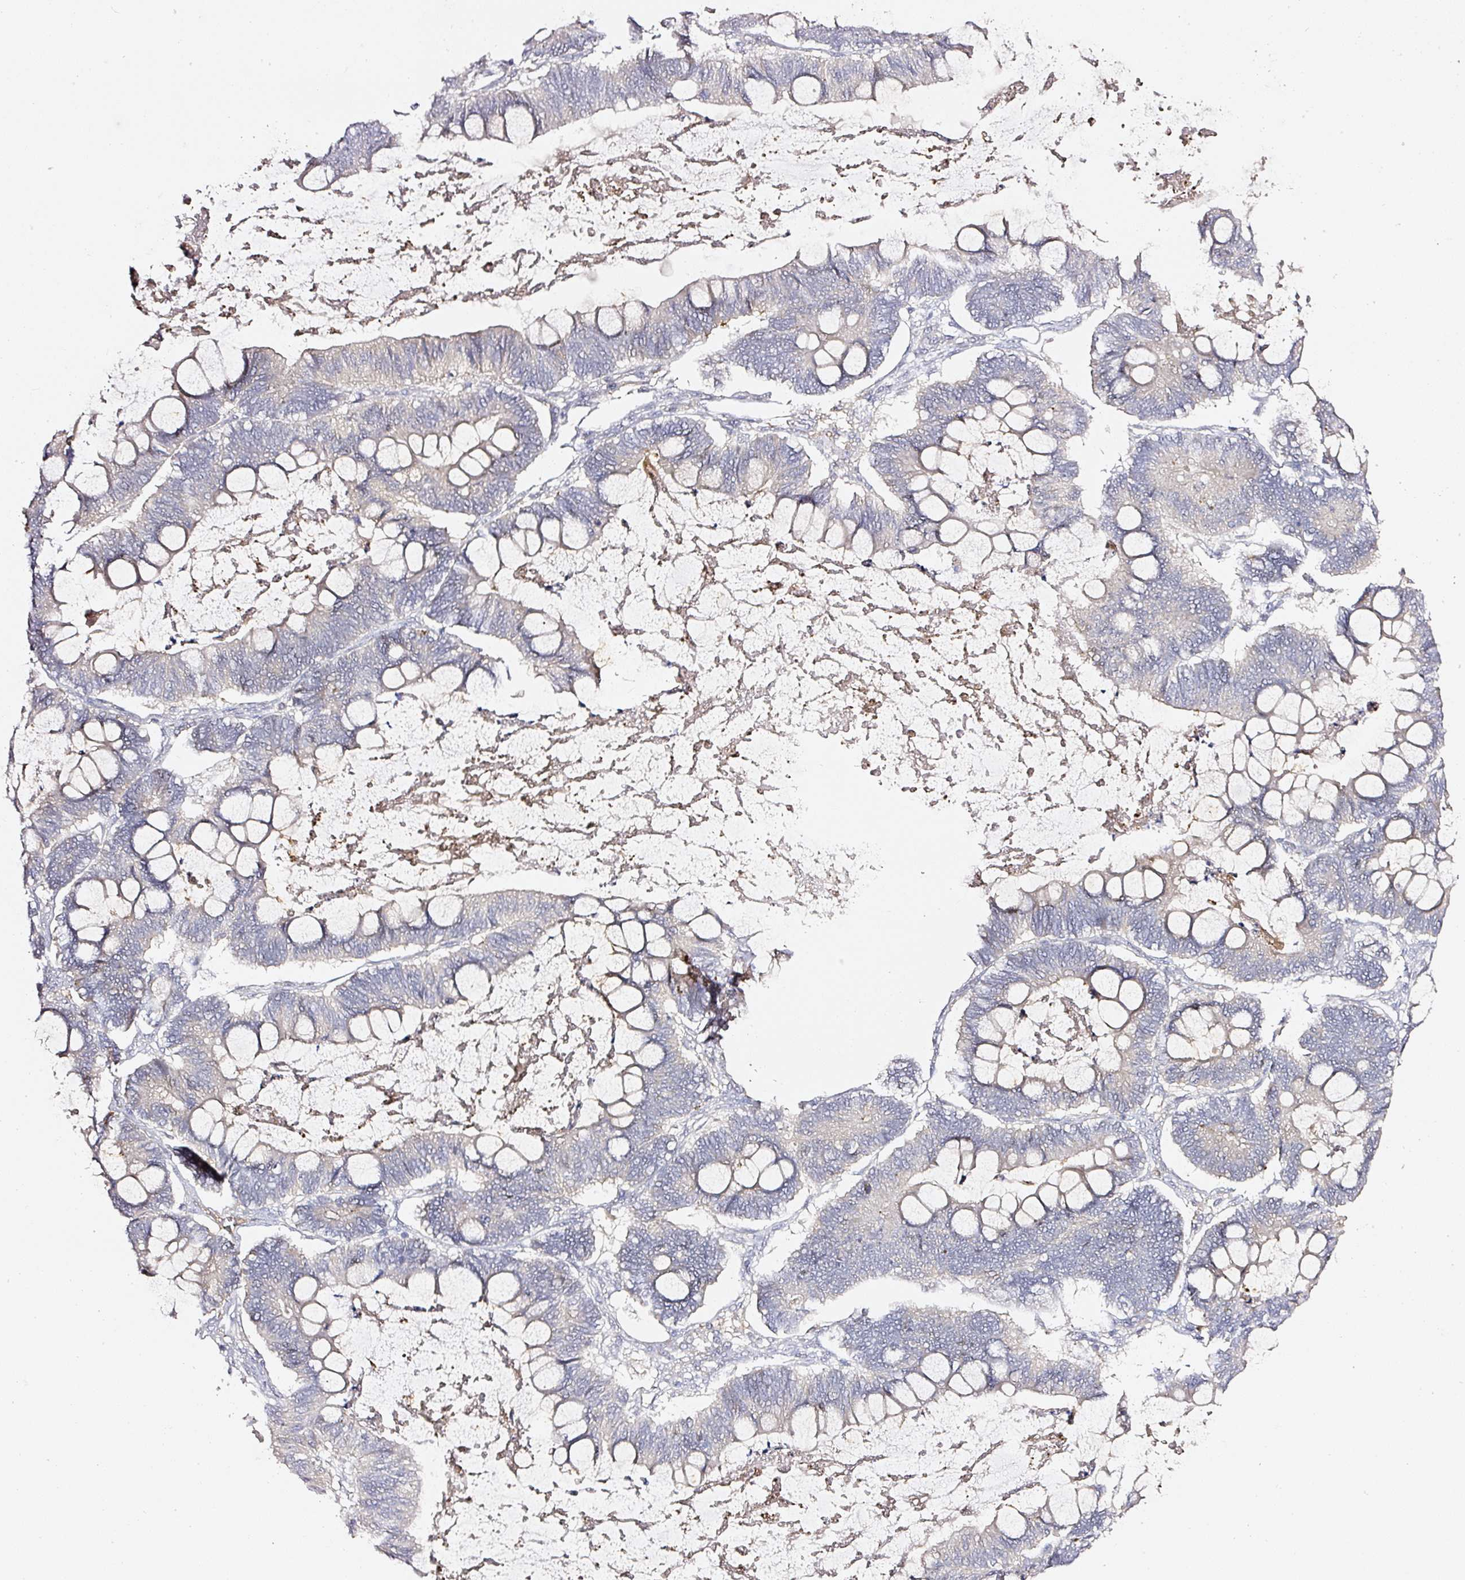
{"staining": {"intensity": "negative", "quantity": "none", "location": "none"}, "tissue": "ovarian cancer", "cell_type": "Tumor cells", "image_type": "cancer", "snomed": [{"axis": "morphology", "description": "Cystadenocarcinoma, mucinous, NOS"}, {"axis": "topography", "description": "Ovary"}], "caption": "Tumor cells show no significant protein positivity in ovarian cancer (mucinous cystadenocarcinoma).", "gene": "TOGARAM1", "patient": {"sex": "female", "age": 61}}